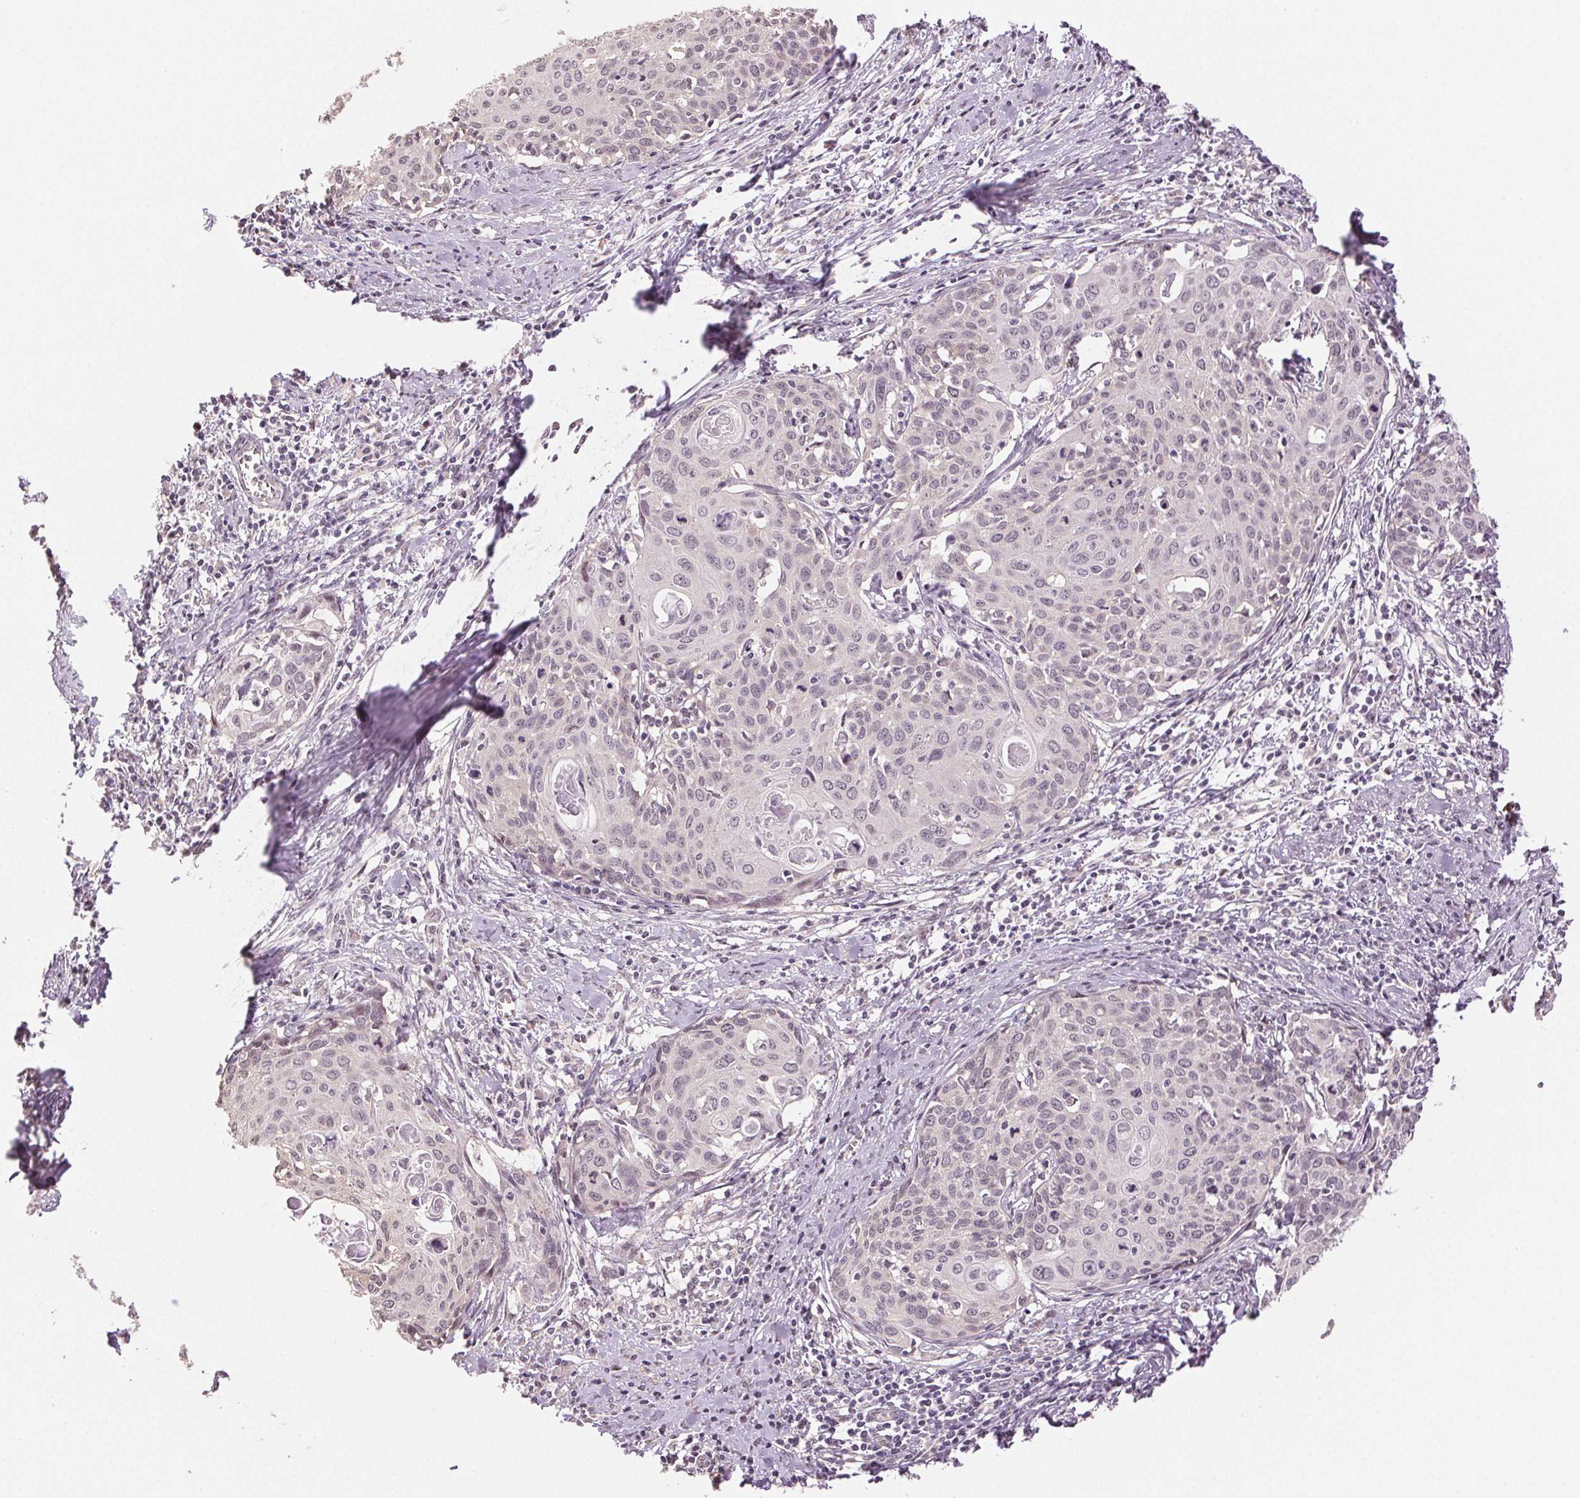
{"staining": {"intensity": "negative", "quantity": "none", "location": "none"}, "tissue": "cervical cancer", "cell_type": "Tumor cells", "image_type": "cancer", "snomed": [{"axis": "morphology", "description": "Squamous cell carcinoma, NOS"}, {"axis": "topography", "description": "Cervix"}], "caption": "DAB (3,3'-diaminobenzidine) immunohistochemical staining of cervical cancer (squamous cell carcinoma) demonstrates no significant staining in tumor cells.", "gene": "PLCB1", "patient": {"sex": "female", "age": 62}}